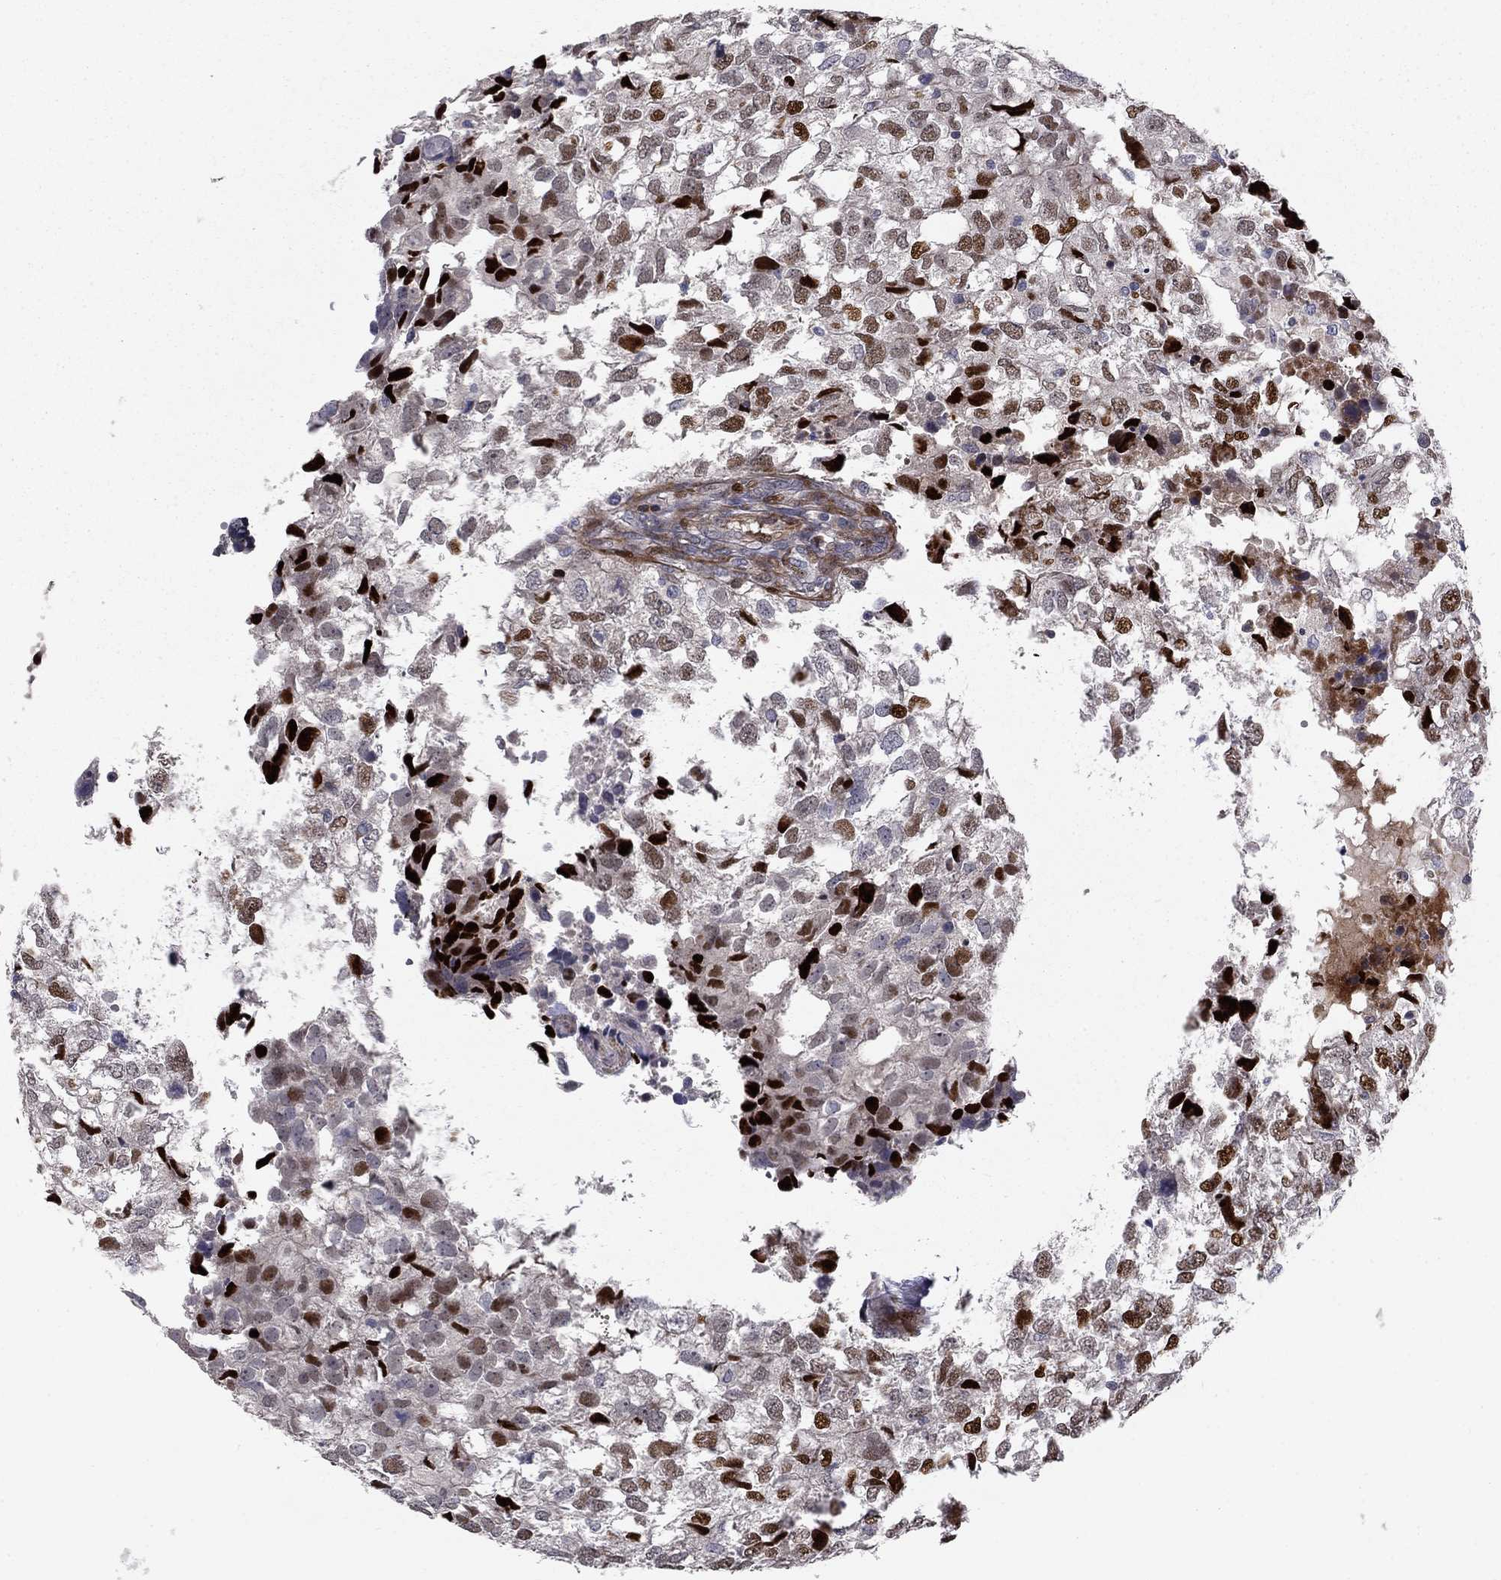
{"staining": {"intensity": "strong", "quantity": ">75%", "location": "nuclear"}, "tissue": "breast cancer", "cell_type": "Tumor cells", "image_type": "cancer", "snomed": [{"axis": "morphology", "description": "Duct carcinoma"}, {"axis": "topography", "description": "Breast"}], "caption": "The histopathology image reveals a brown stain indicating the presence of a protein in the nuclear of tumor cells in breast invasive ductal carcinoma.", "gene": "MIOS", "patient": {"sex": "female", "age": 30}}